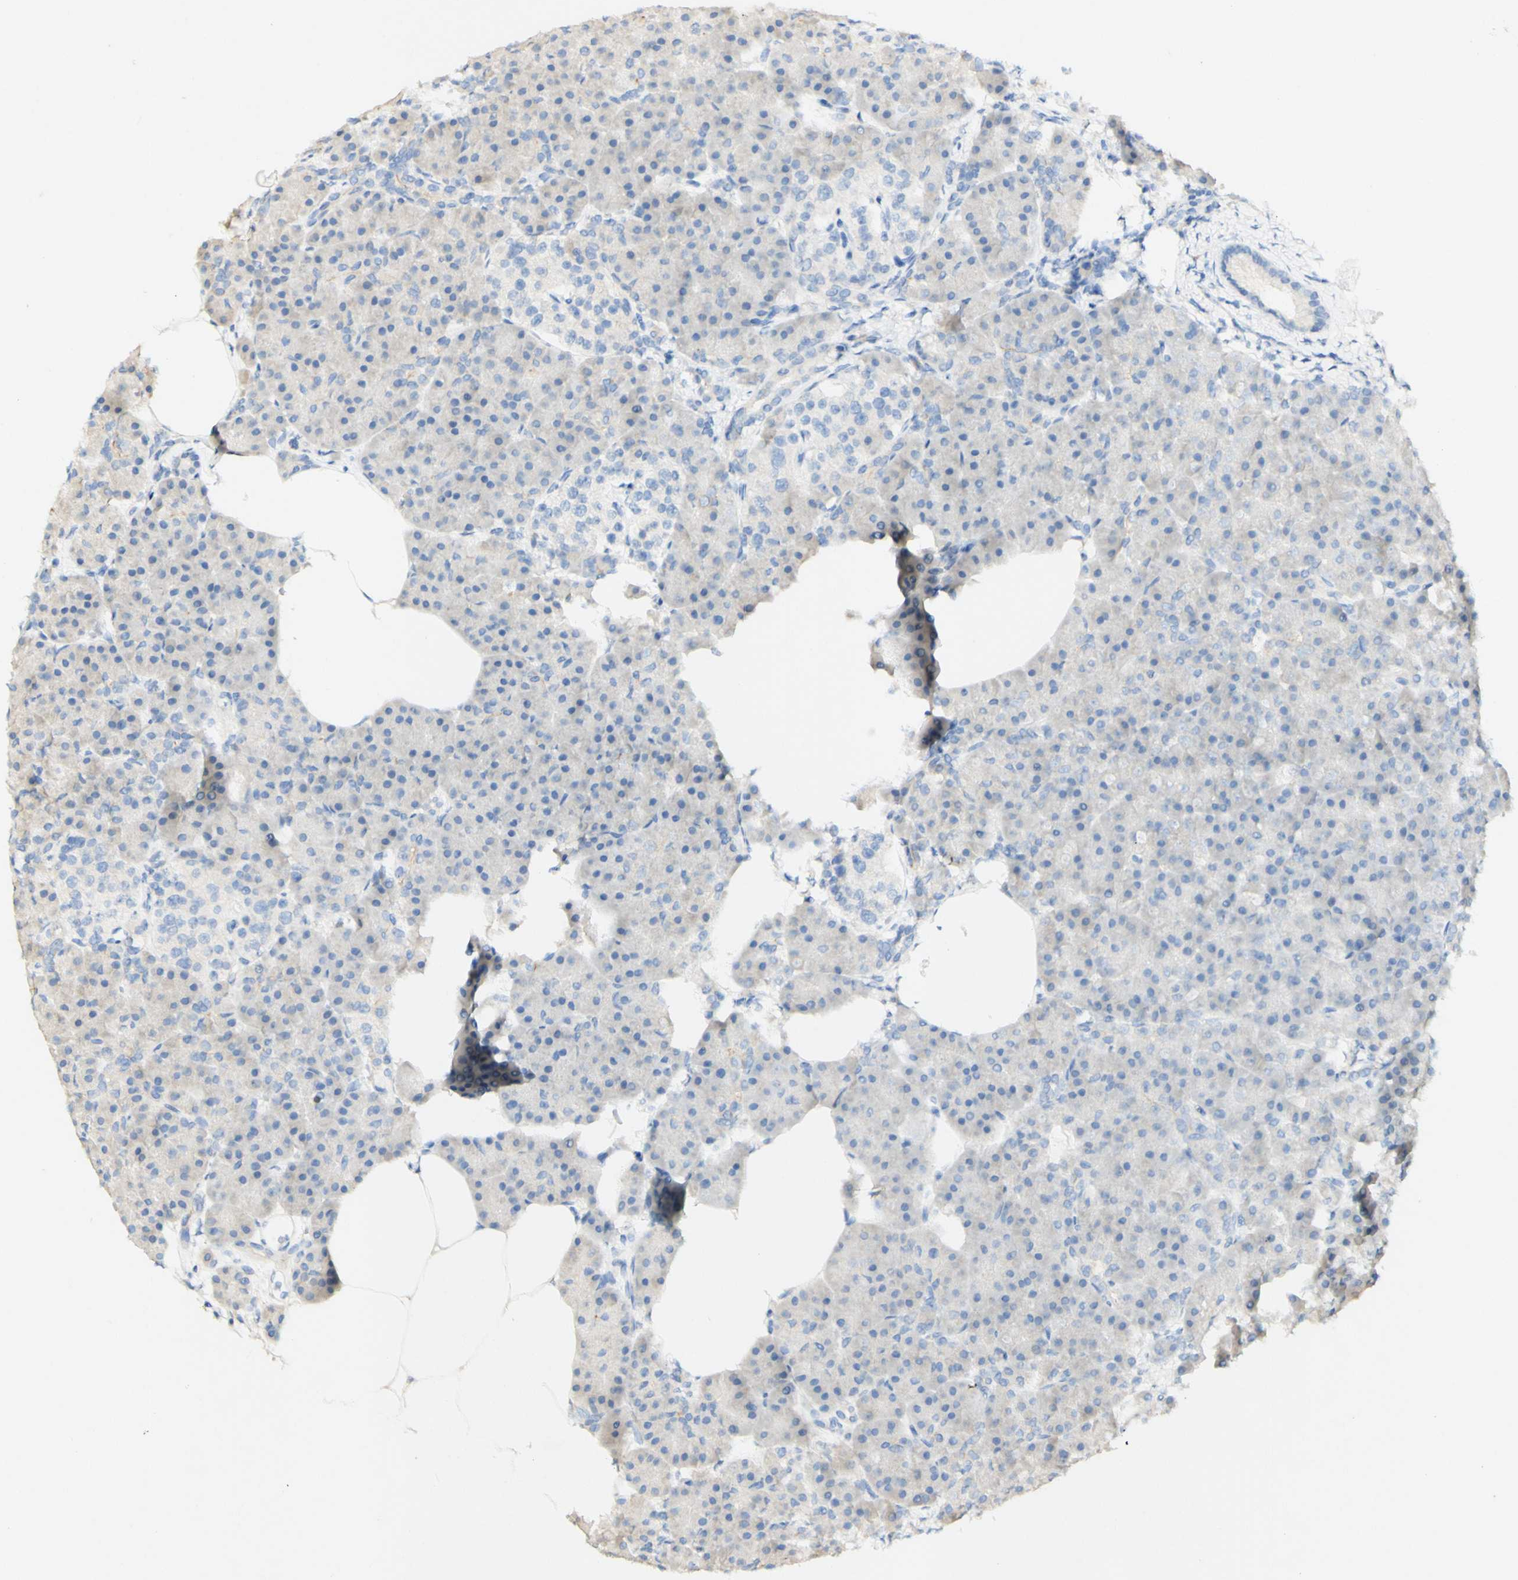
{"staining": {"intensity": "weak", "quantity": "<25%", "location": "cytoplasmic/membranous"}, "tissue": "pancreas", "cell_type": "Exocrine glandular cells", "image_type": "normal", "snomed": [{"axis": "morphology", "description": "Normal tissue, NOS"}, {"axis": "topography", "description": "Pancreas"}], "caption": "Immunohistochemistry (IHC) of unremarkable pancreas exhibits no staining in exocrine glandular cells.", "gene": "FGF4", "patient": {"sex": "female", "age": 70}}